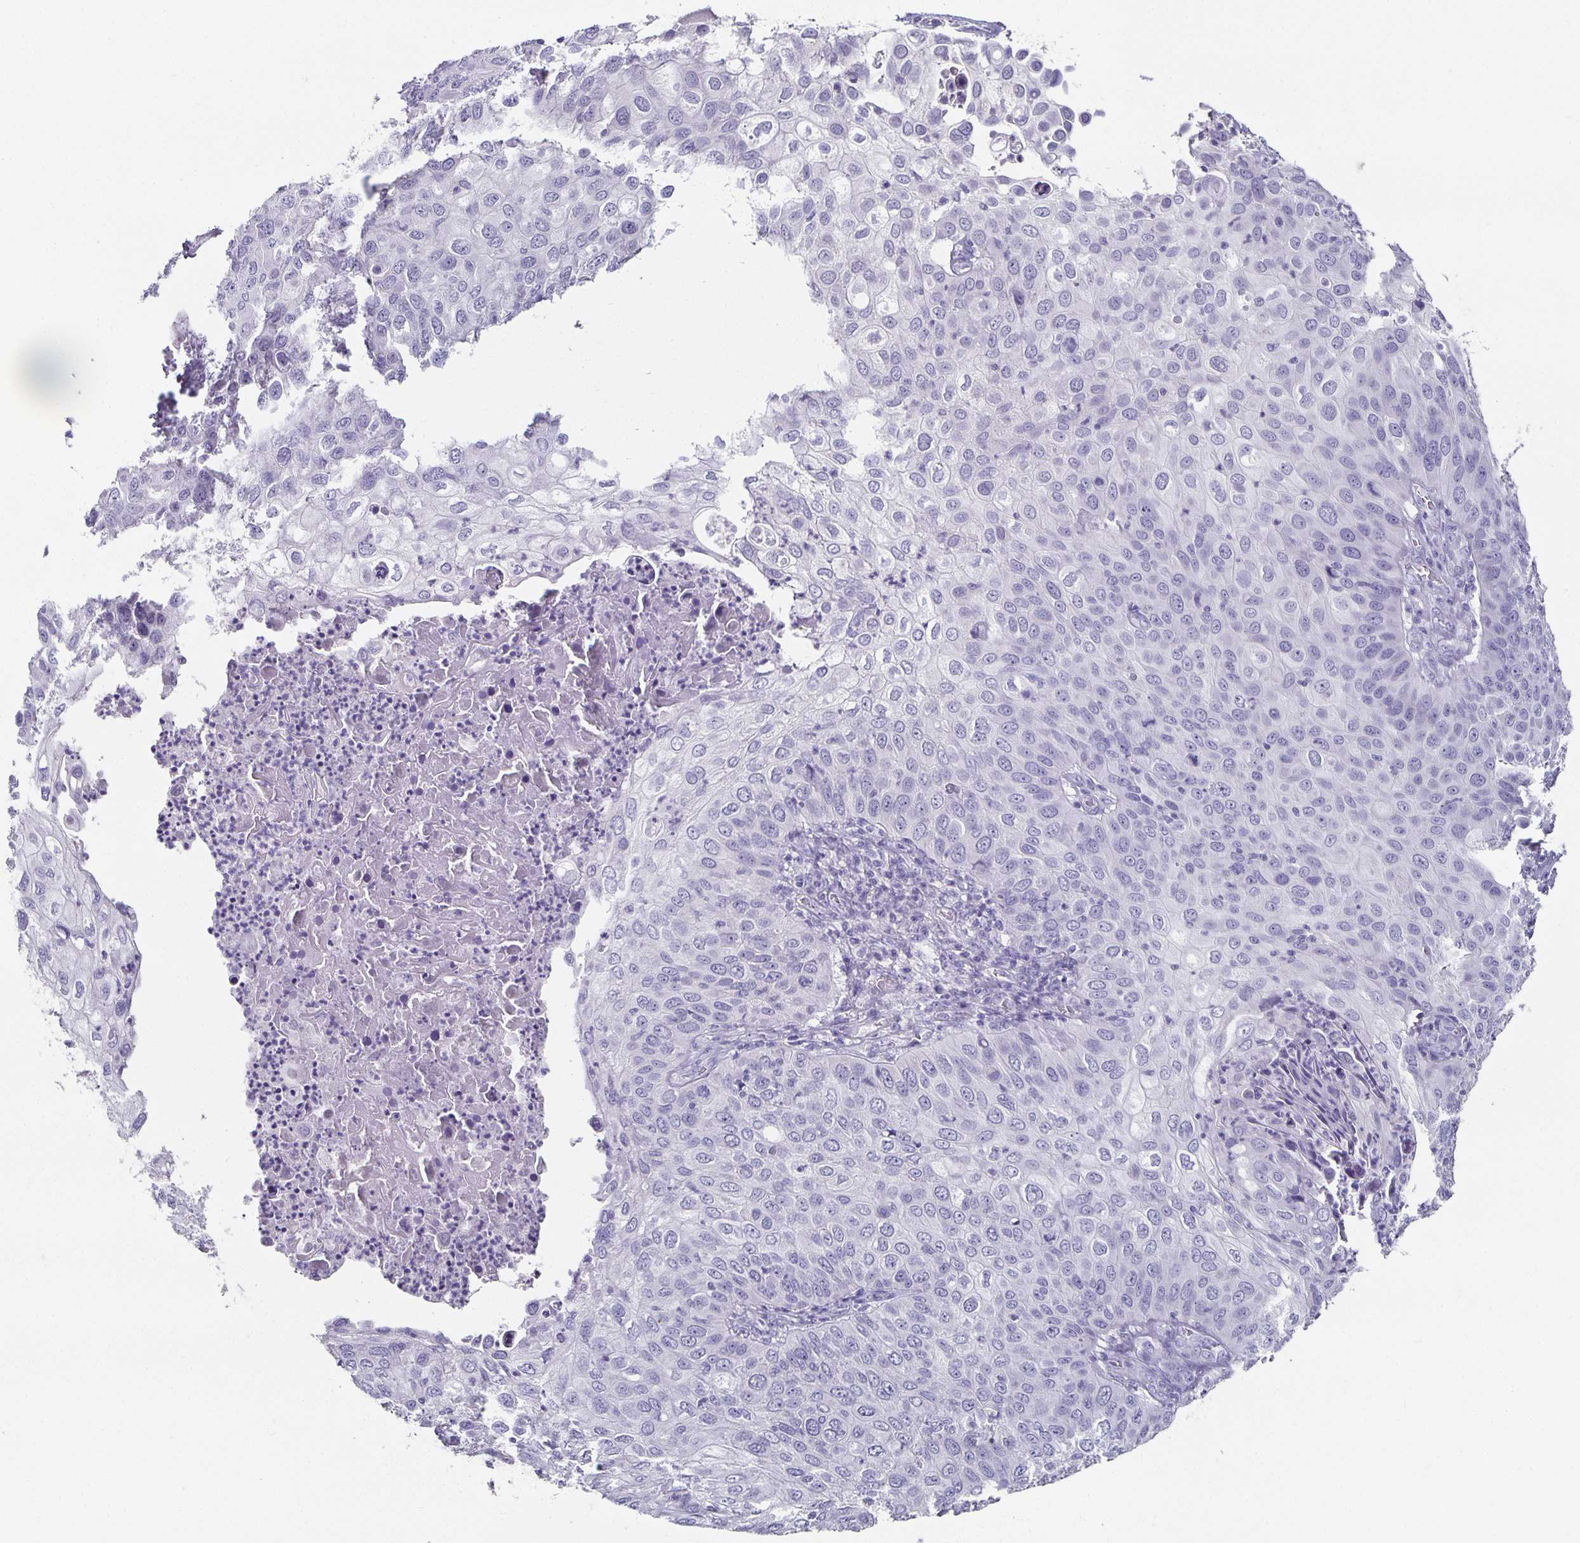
{"staining": {"intensity": "negative", "quantity": "none", "location": "none"}, "tissue": "skin cancer", "cell_type": "Tumor cells", "image_type": "cancer", "snomed": [{"axis": "morphology", "description": "Squamous cell carcinoma, NOS"}, {"axis": "topography", "description": "Skin"}], "caption": "Immunohistochemistry of squamous cell carcinoma (skin) displays no expression in tumor cells.", "gene": "CHGA", "patient": {"sex": "male", "age": 87}}